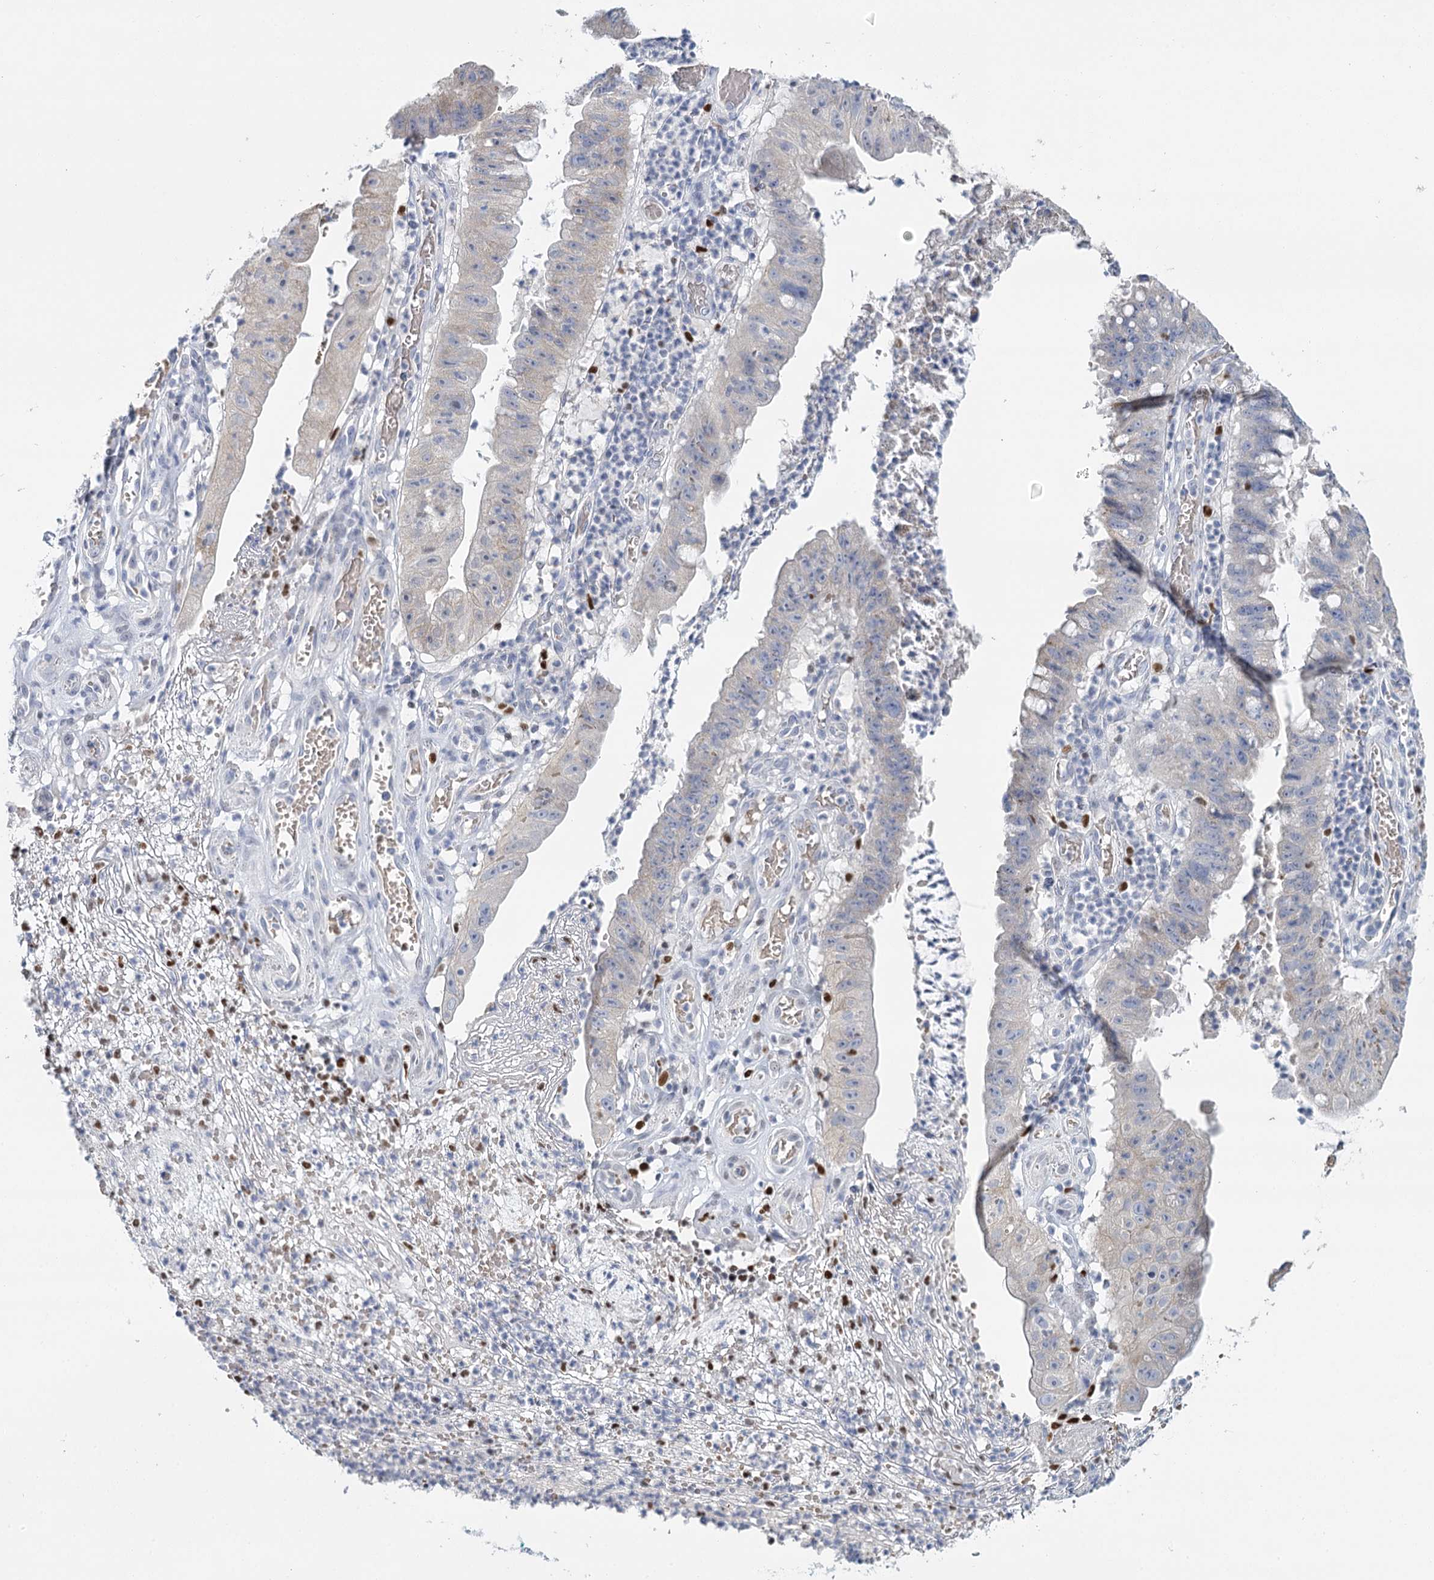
{"staining": {"intensity": "negative", "quantity": "none", "location": "none"}, "tissue": "stomach cancer", "cell_type": "Tumor cells", "image_type": "cancer", "snomed": [{"axis": "morphology", "description": "Adenocarcinoma, NOS"}, {"axis": "topography", "description": "Stomach"}], "caption": "Immunohistochemistry micrograph of adenocarcinoma (stomach) stained for a protein (brown), which reveals no expression in tumor cells.", "gene": "IGSF3", "patient": {"sex": "male", "age": 59}}